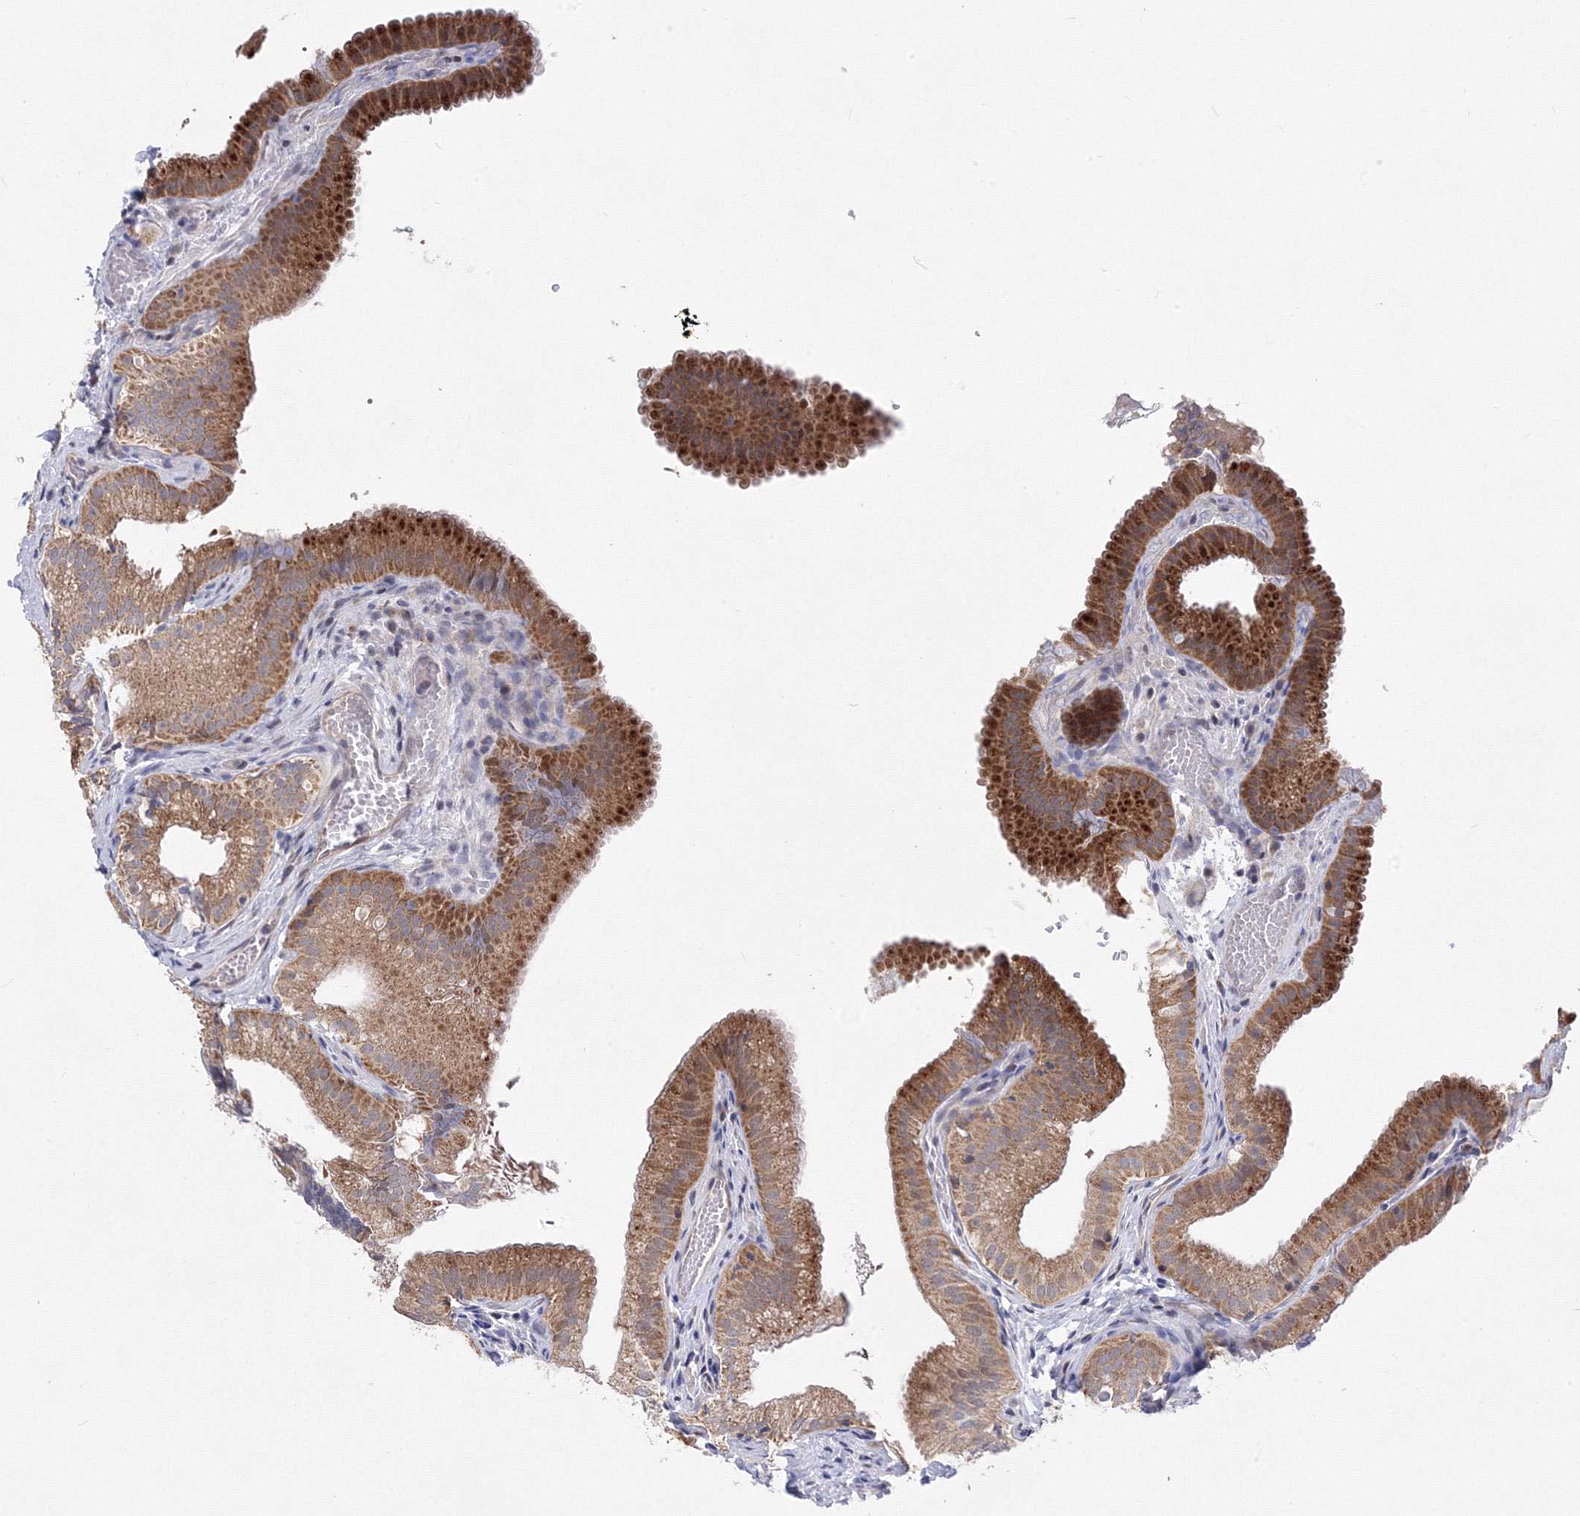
{"staining": {"intensity": "strong", "quantity": ">75%", "location": "cytoplasmic/membranous"}, "tissue": "gallbladder", "cell_type": "Glandular cells", "image_type": "normal", "snomed": [{"axis": "morphology", "description": "Normal tissue, NOS"}, {"axis": "topography", "description": "Gallbladder"}], "caption": "Glandular cells show high levels of strong cytoplasmic/membranous positivity in approximately >75% of cells in unremarkable human gallbladder.", "gene": "GPN1", "patient": {"sex": "female", "age": 30}}